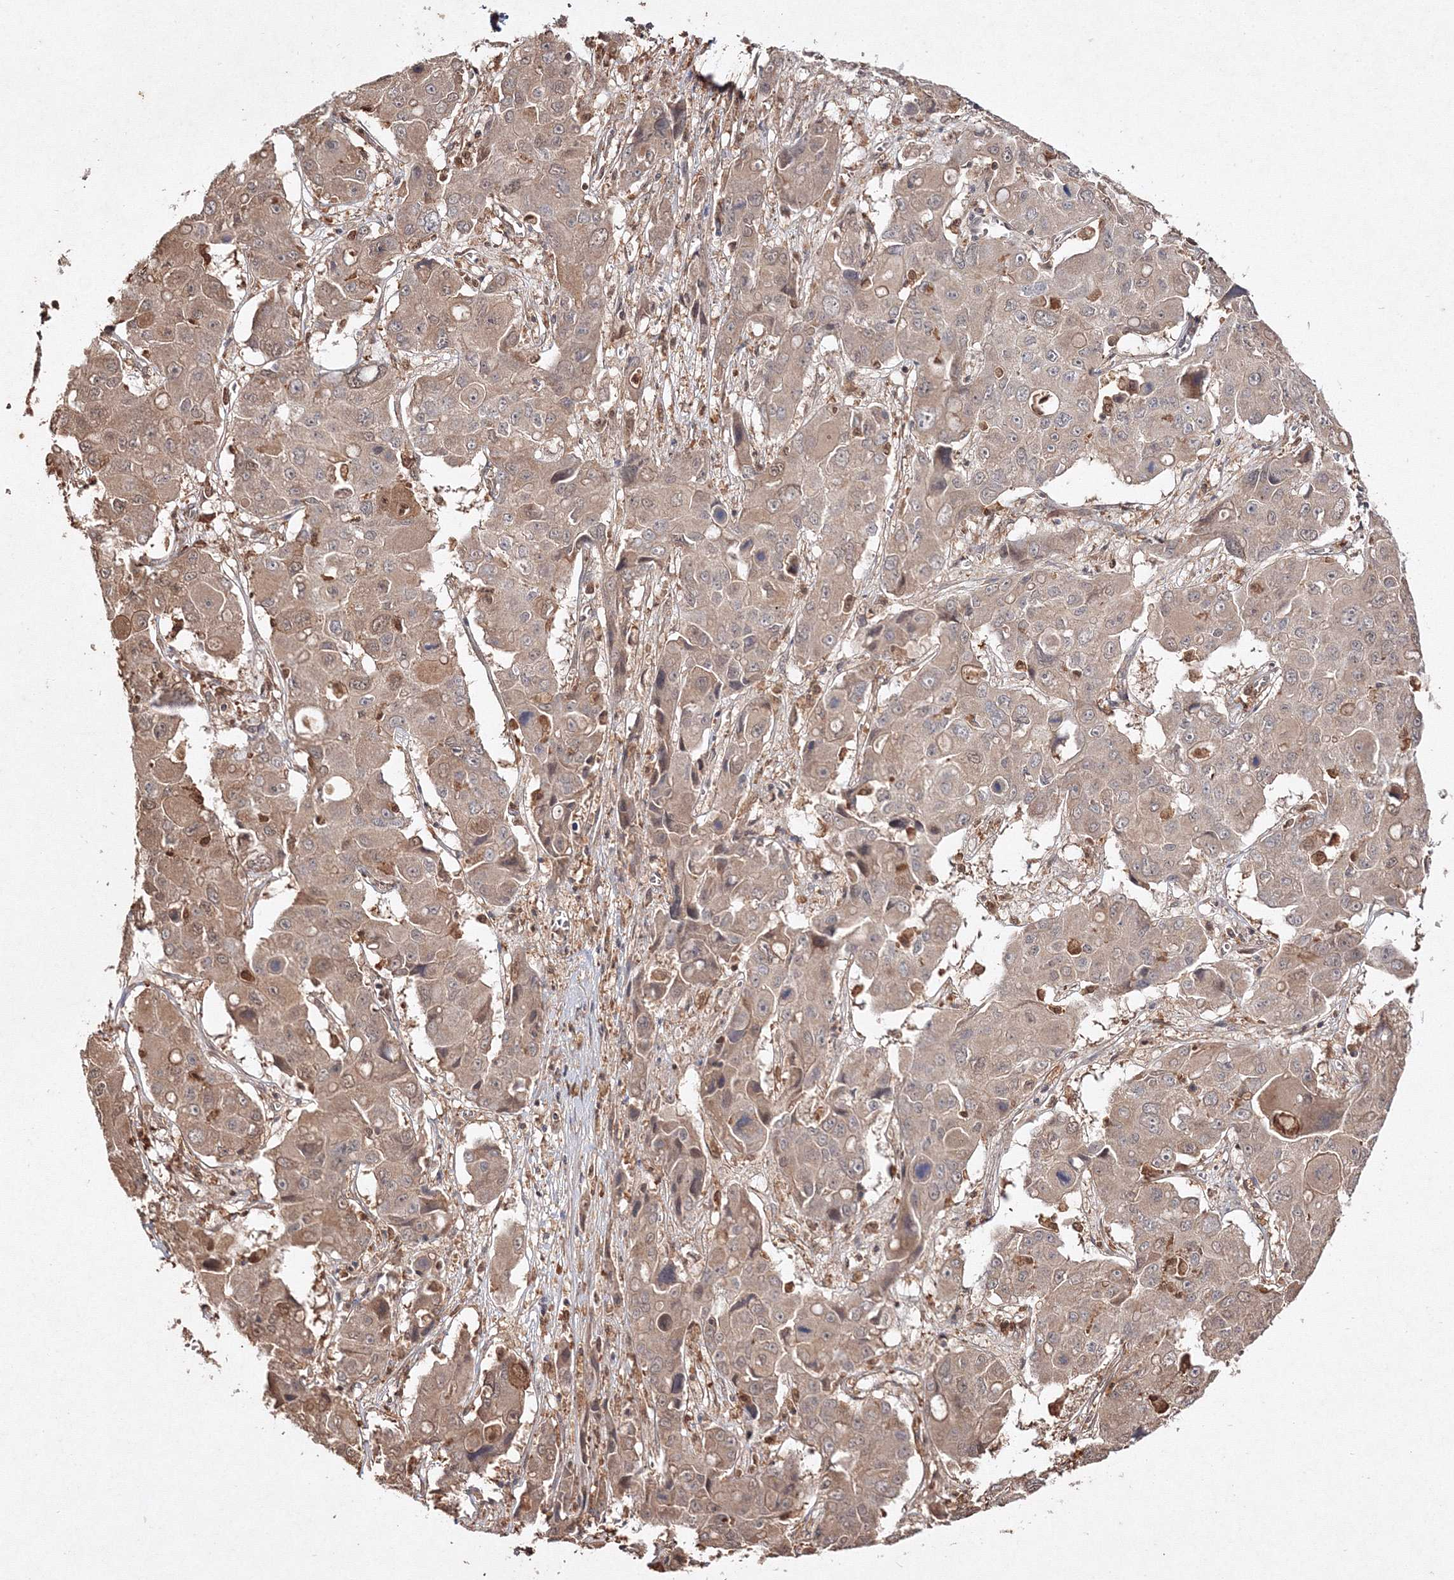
{"staining": {"intensity": "weak", "quantity": ">75%", "location": "cytoplasmic/membranous"}, "tissue": "liver cancer", "cell_type": "Tumor cells", "image_type": "cancer", "snomed": [{"axis": "morphology", "description": "Cholangiocarcinoma"}, {"axis": "topography", "description": "Liver"}], "caption": "Immunohistochemical staining of human cholangiocarcinoma (liver) exhibits low levels of weak cytoplasmic/membranous staining in approximately >75% of tumor cells. The staining was performed using DAB to visualize the protein expression in brown, while the nuclei were stained in blue with hematoxylin (Magnification: 20x).", "gene": "S100A11", "patient": {"sex": "male", "age": 67}}